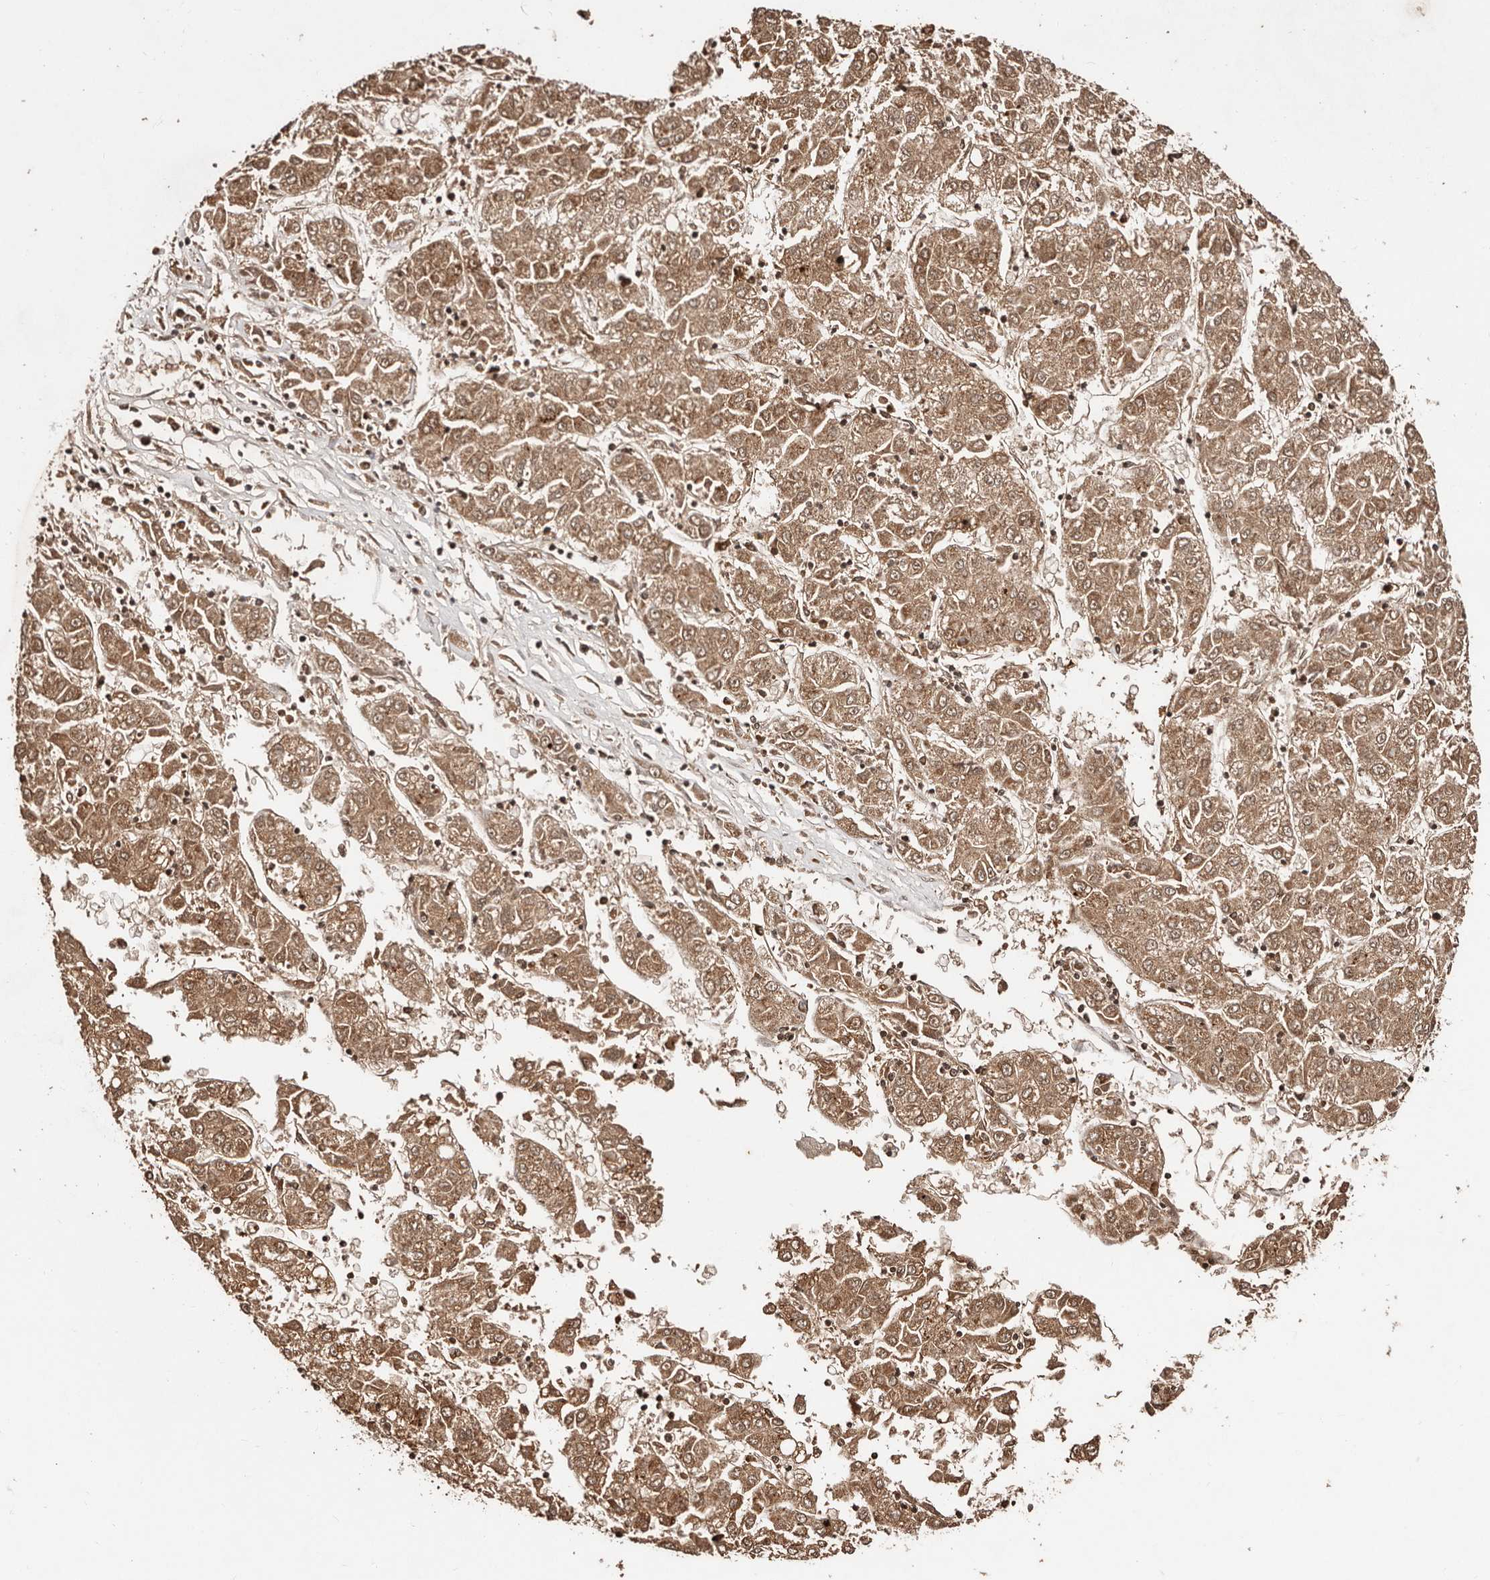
{"staining": {"intensity": "moderate", "quantity": ">75%", "location": "cytoplasmic/membranous"}, "tissue": "liver cancer", "cell_type": "Tumor cells", "image_type": "cancer", "snomed": [{"axis": "morphology", "description": "Carcinoma, Hepatocellular, NOS"}, {"axis": "topography", "description": "Liver"}], "caption": "Immunohistochemistry (DAB) staining of human liver cancer (hepatocellular carcinoma) displays moderate cytoplasmic/membranous protein staining in about >75% of tumor cells. (Brightfield microscopy of DAB IHC at high magnification).", "gene": "BICRAL", "patient": {"sex": "male", "age": 72}}